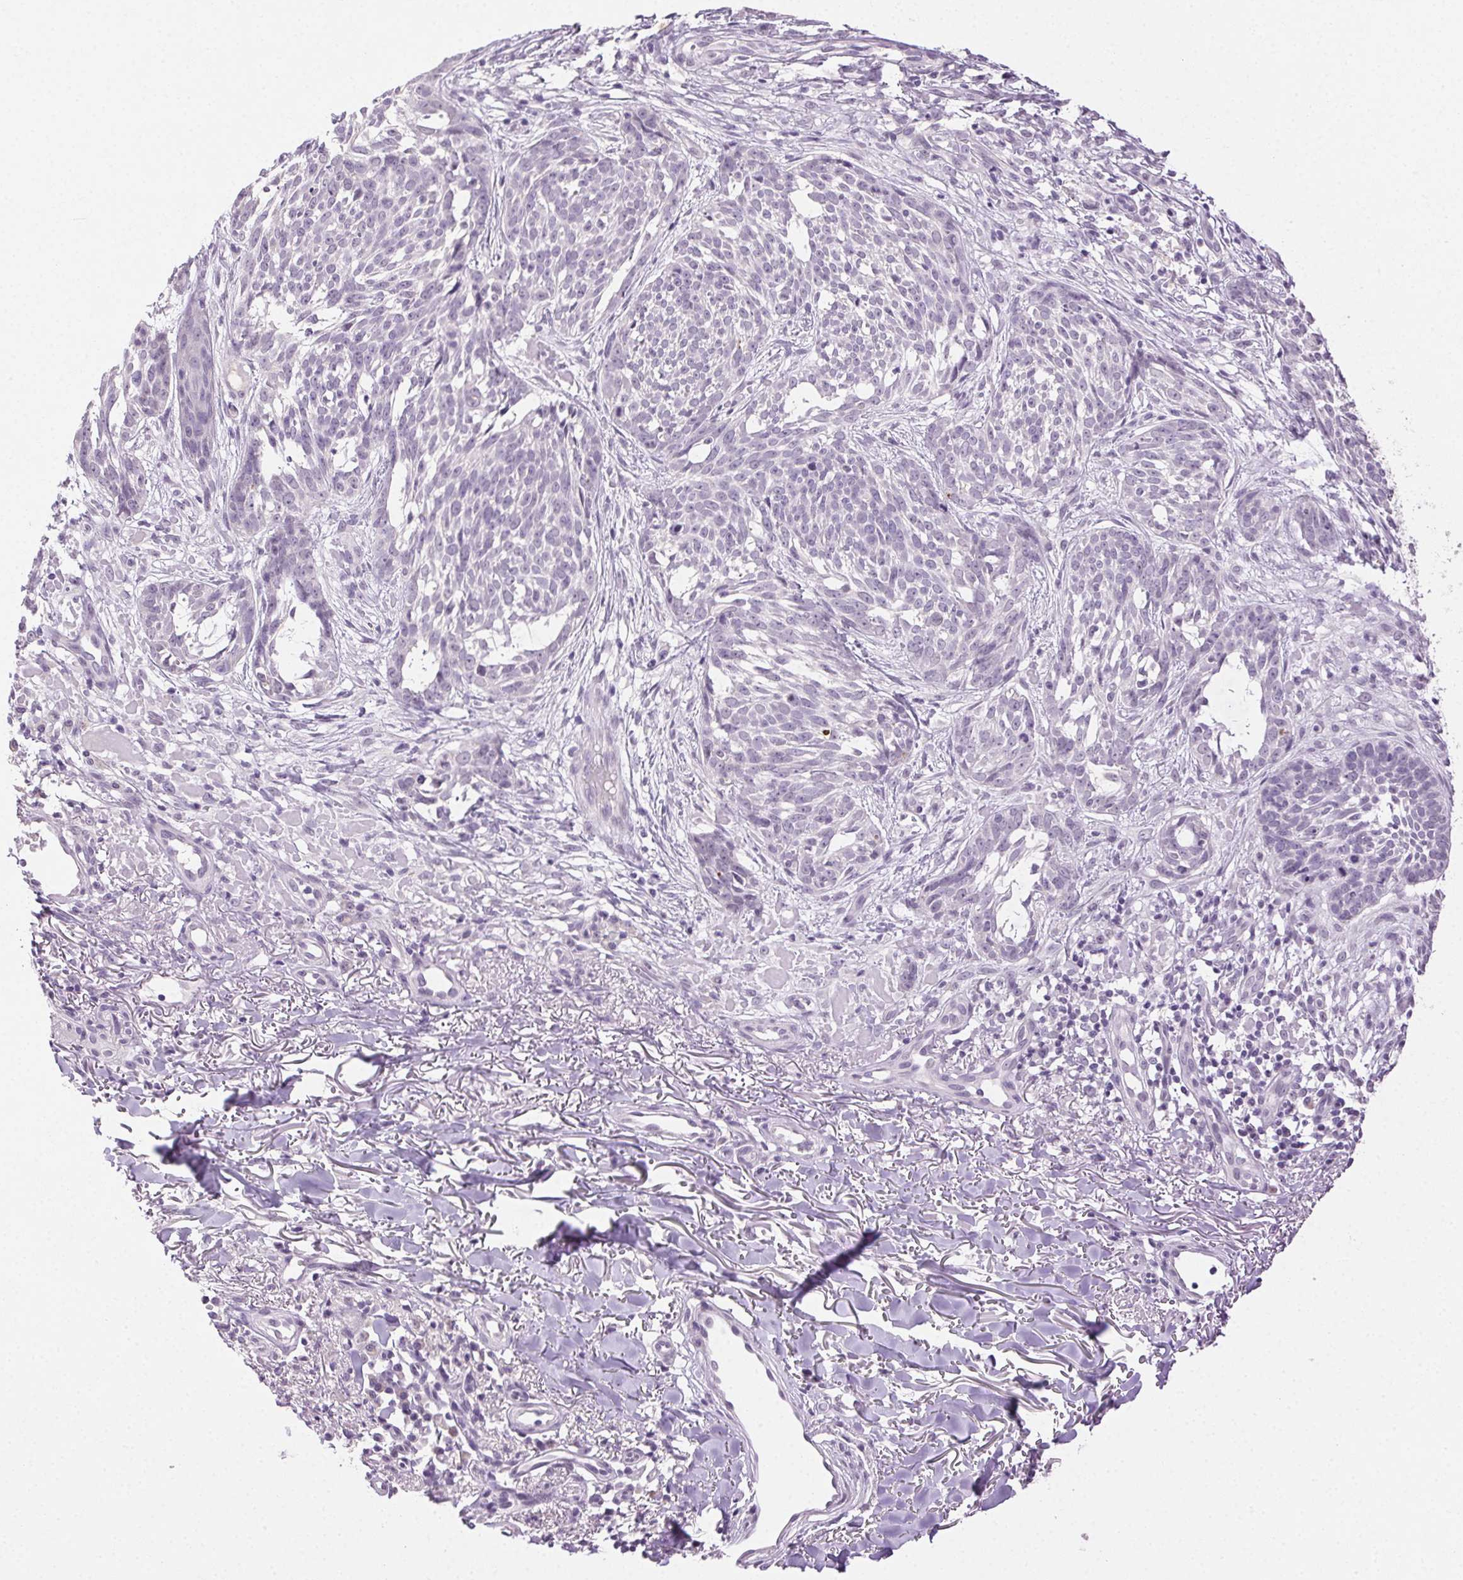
{"staining": {"intensity": "negative", "quantity": "none", "location": "none"}, "tissue": "skin cancer", "cell_type": "Tumor cells", "image_type": "cancer", "snomed": [{"axis": "morphology", "description": "Basal cell carcinoma"}, {"axis": "topography", "description": "Skin"}], "caption": "This photomicrograph is of basal cell carcinoma (skin) stained with immunohistochemistry (IHC) to label a protein in brown with the nuclei are counter-stained blue. There is no staining in tumor cells.", "gene": "CLDN10", "patient": {"sex": "male", "age": 88}}